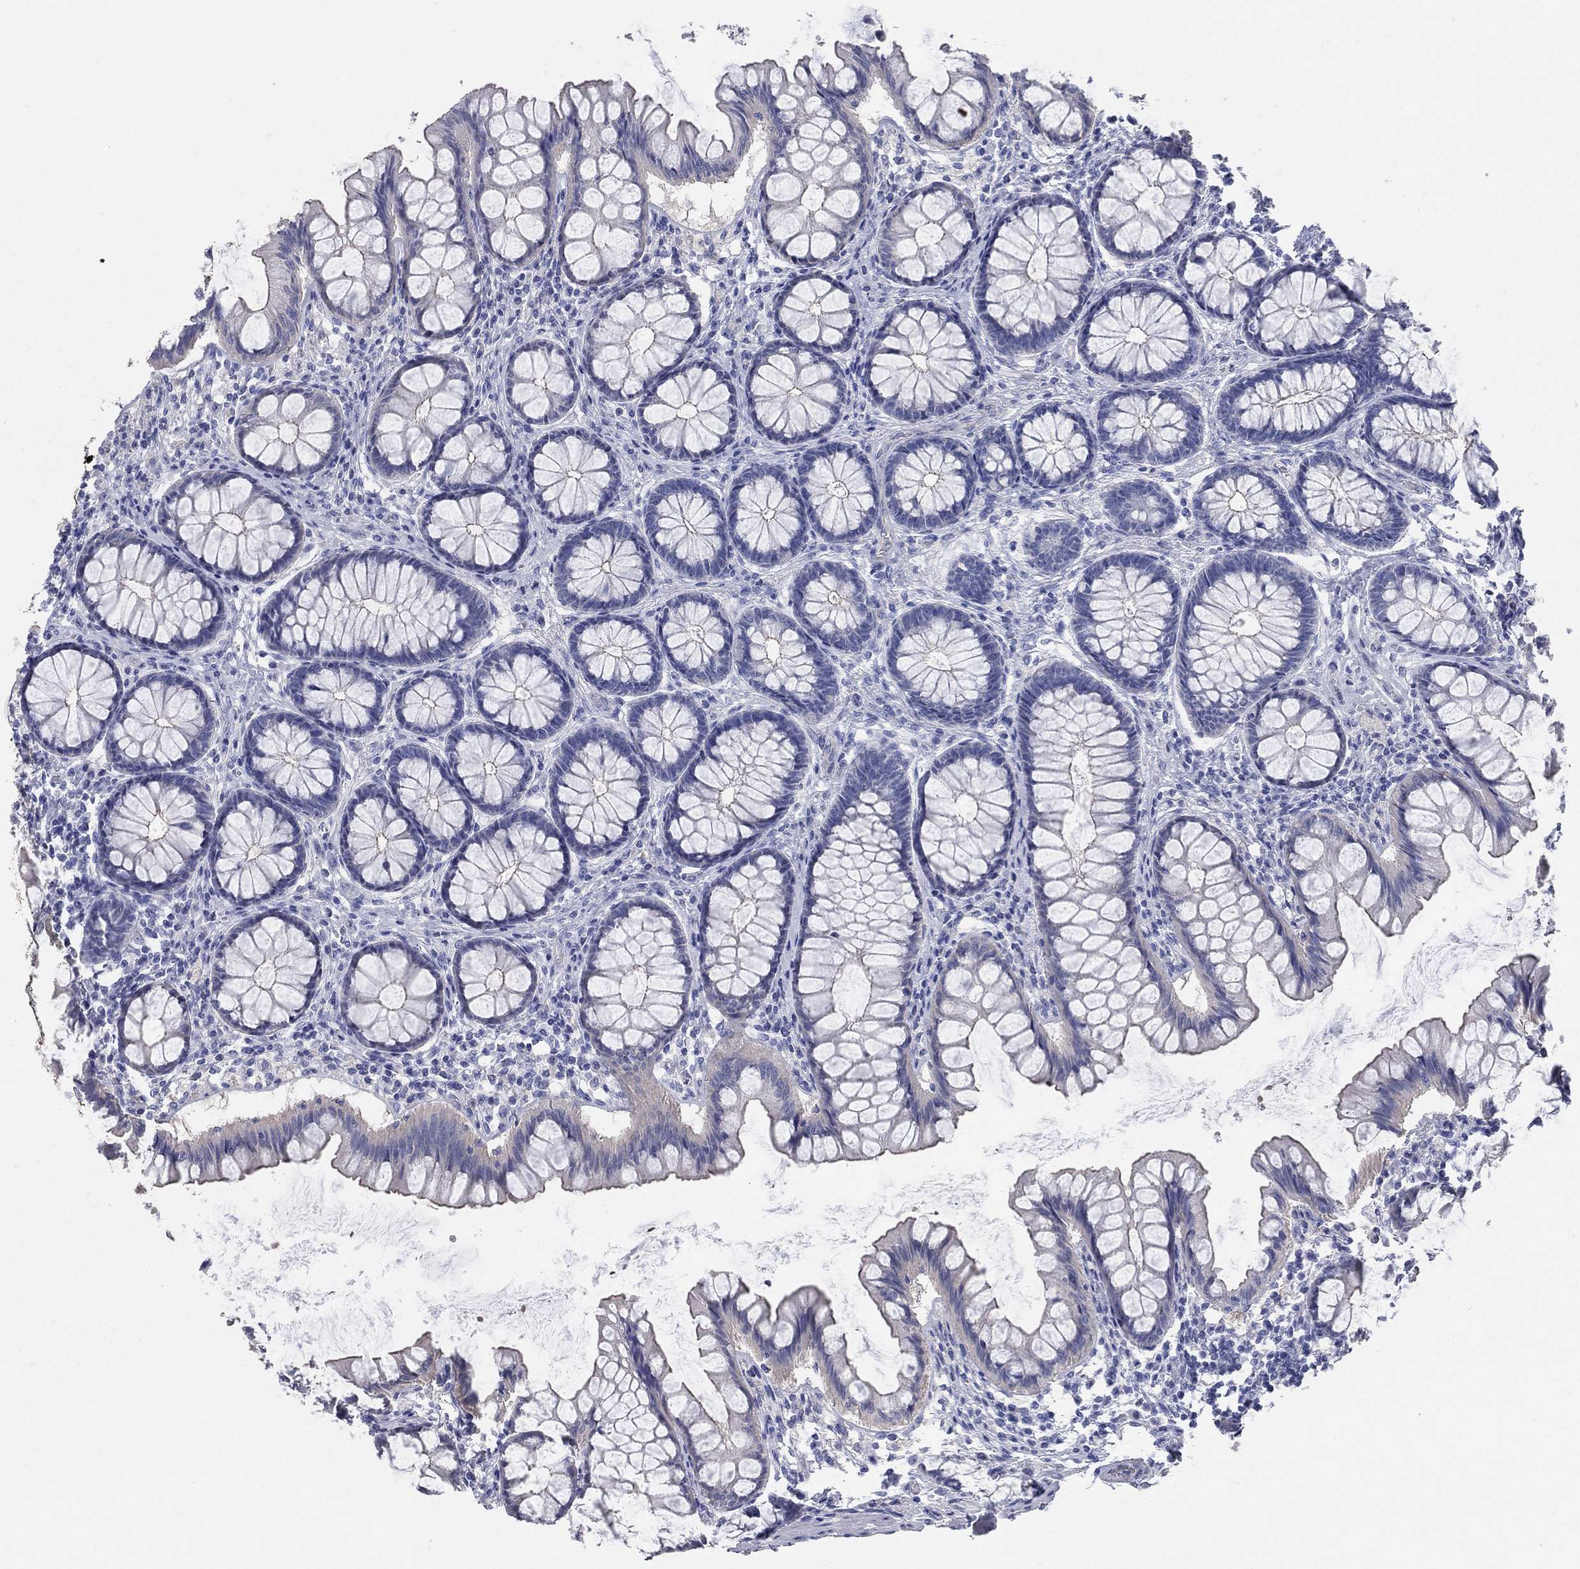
{"staining": {"intensity": "negative", "quantity": "none", "location": "none"}, "tissue": "colon", "cell_type": "Endothelial cells", "image_type": "normal", "snomed": [{"axis": "morphology", "description": "Normal tissue, NOS"}, {"axis": "topography", "description": "Colon"}], "caption": "This image is of unremarkable colon stained with immunohistochemistry (IHC) to label a protein in brown with the nuclei are counter-stained blue. There is no expression in endothelial cells. (DAB (3,3'-diaminobenzidine) IHC, high magnification).", "gene": "AOX1", "patient": {"sex": "female", "age": 65}}